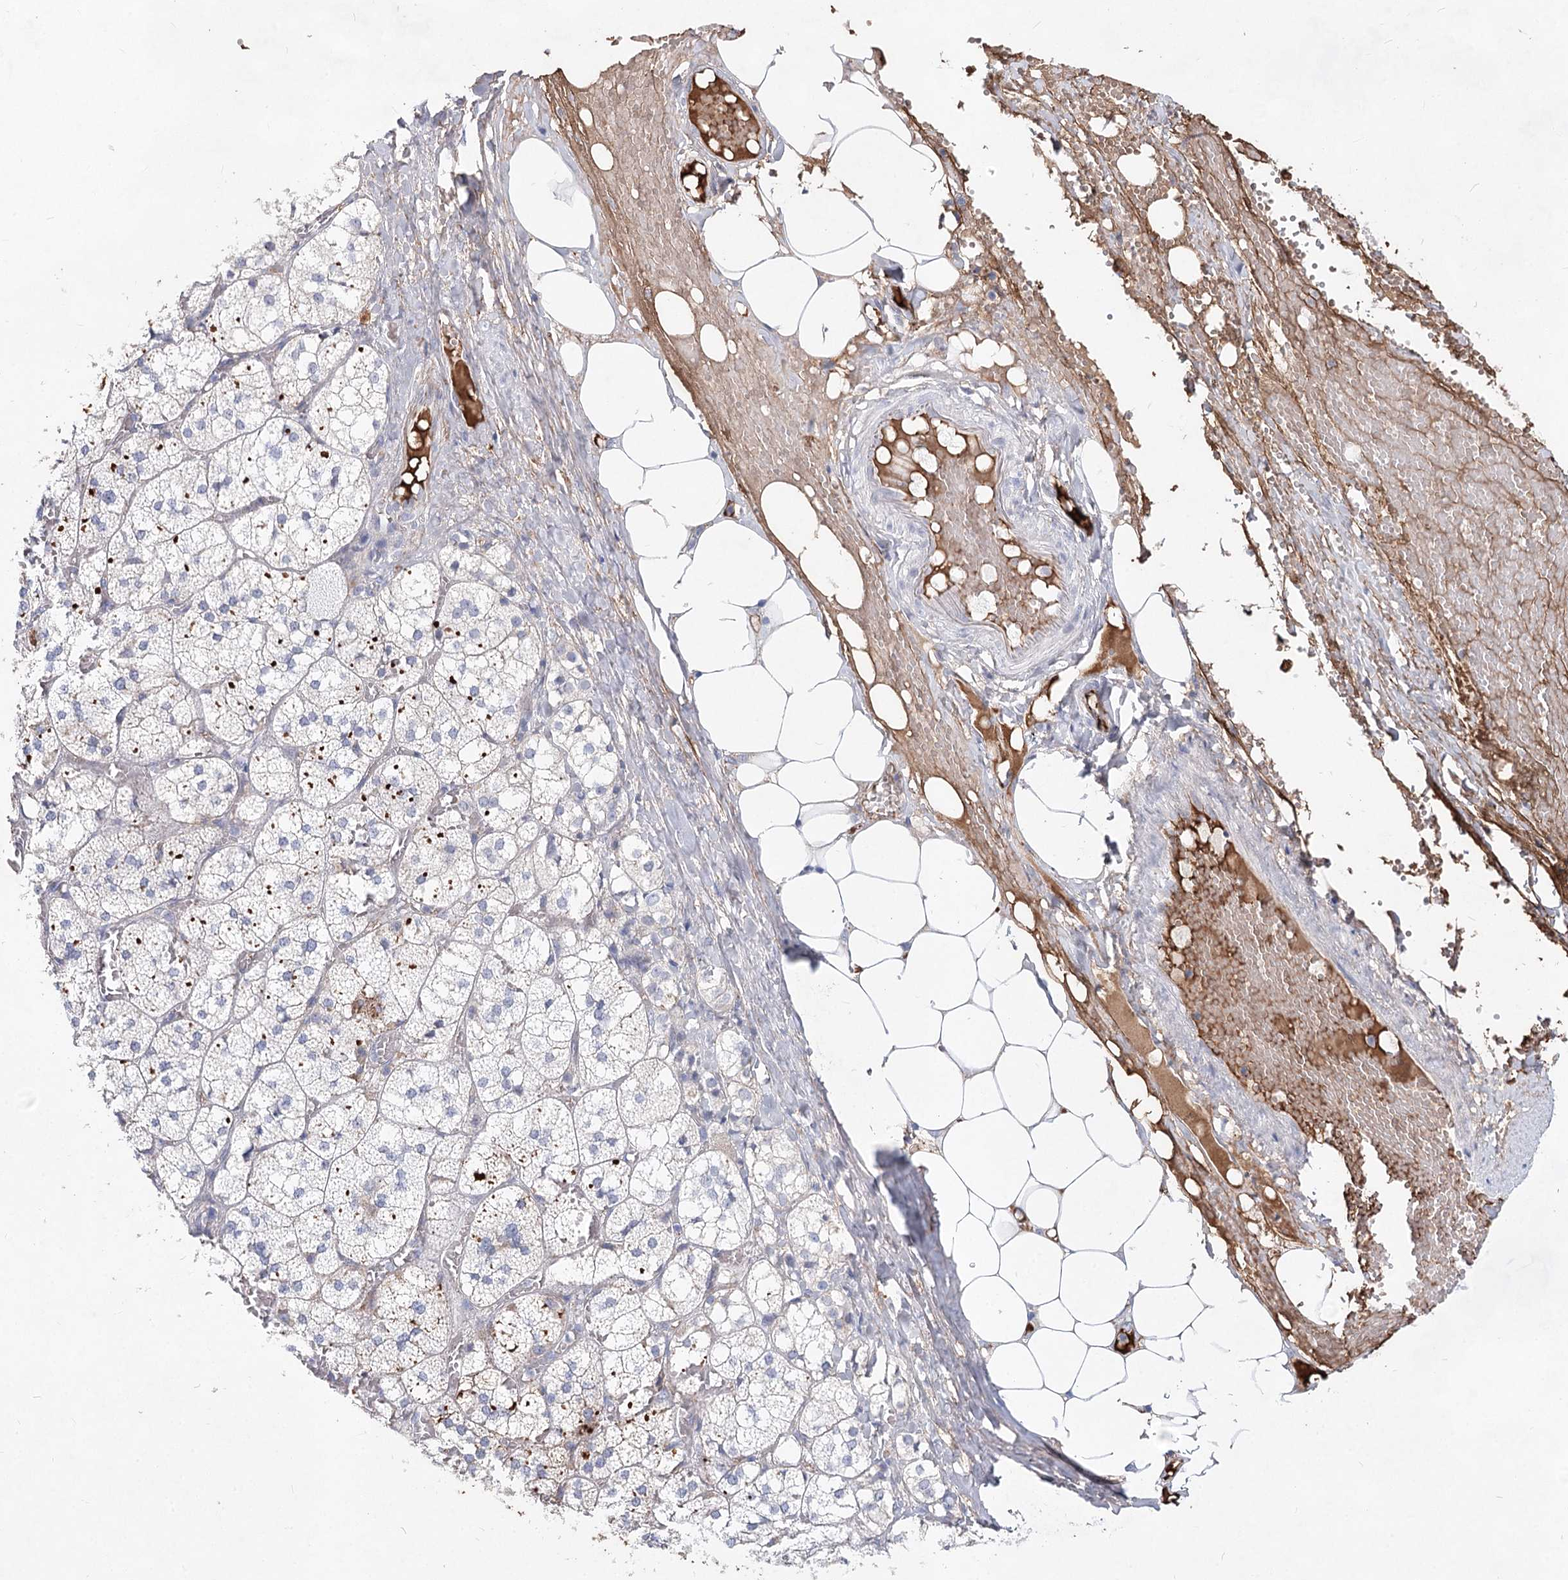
{"staining": {"intensity": "moderate", "quantity": "<25%", "location": "cytoplasmic/membranous"}, "tissue": "adrenal gland", "cell_type": "Glandular cells", "image_type": "normal", "snomed": [{"axis": "morphology", "description": "Normal tissue, NOS"}, {"axis": "topography", "description": "Adrenal gland"}], "caption": "Immunohistochemistry staining of unremarkable adrenal gland, which demonstrates low levels of moderate cytoplasmic/membranous positivity in about <25% of glandular cells indicating moderate cytoplasmic/membranous protein staining. The staining was performed using DAB (3,3'-diaminobenzidine) (brown) for protein detection and nuclei were counterstained in hematoxylin (blue).", "gene": "TASOR2", "patient": {"sex": "female", "age": 61}}